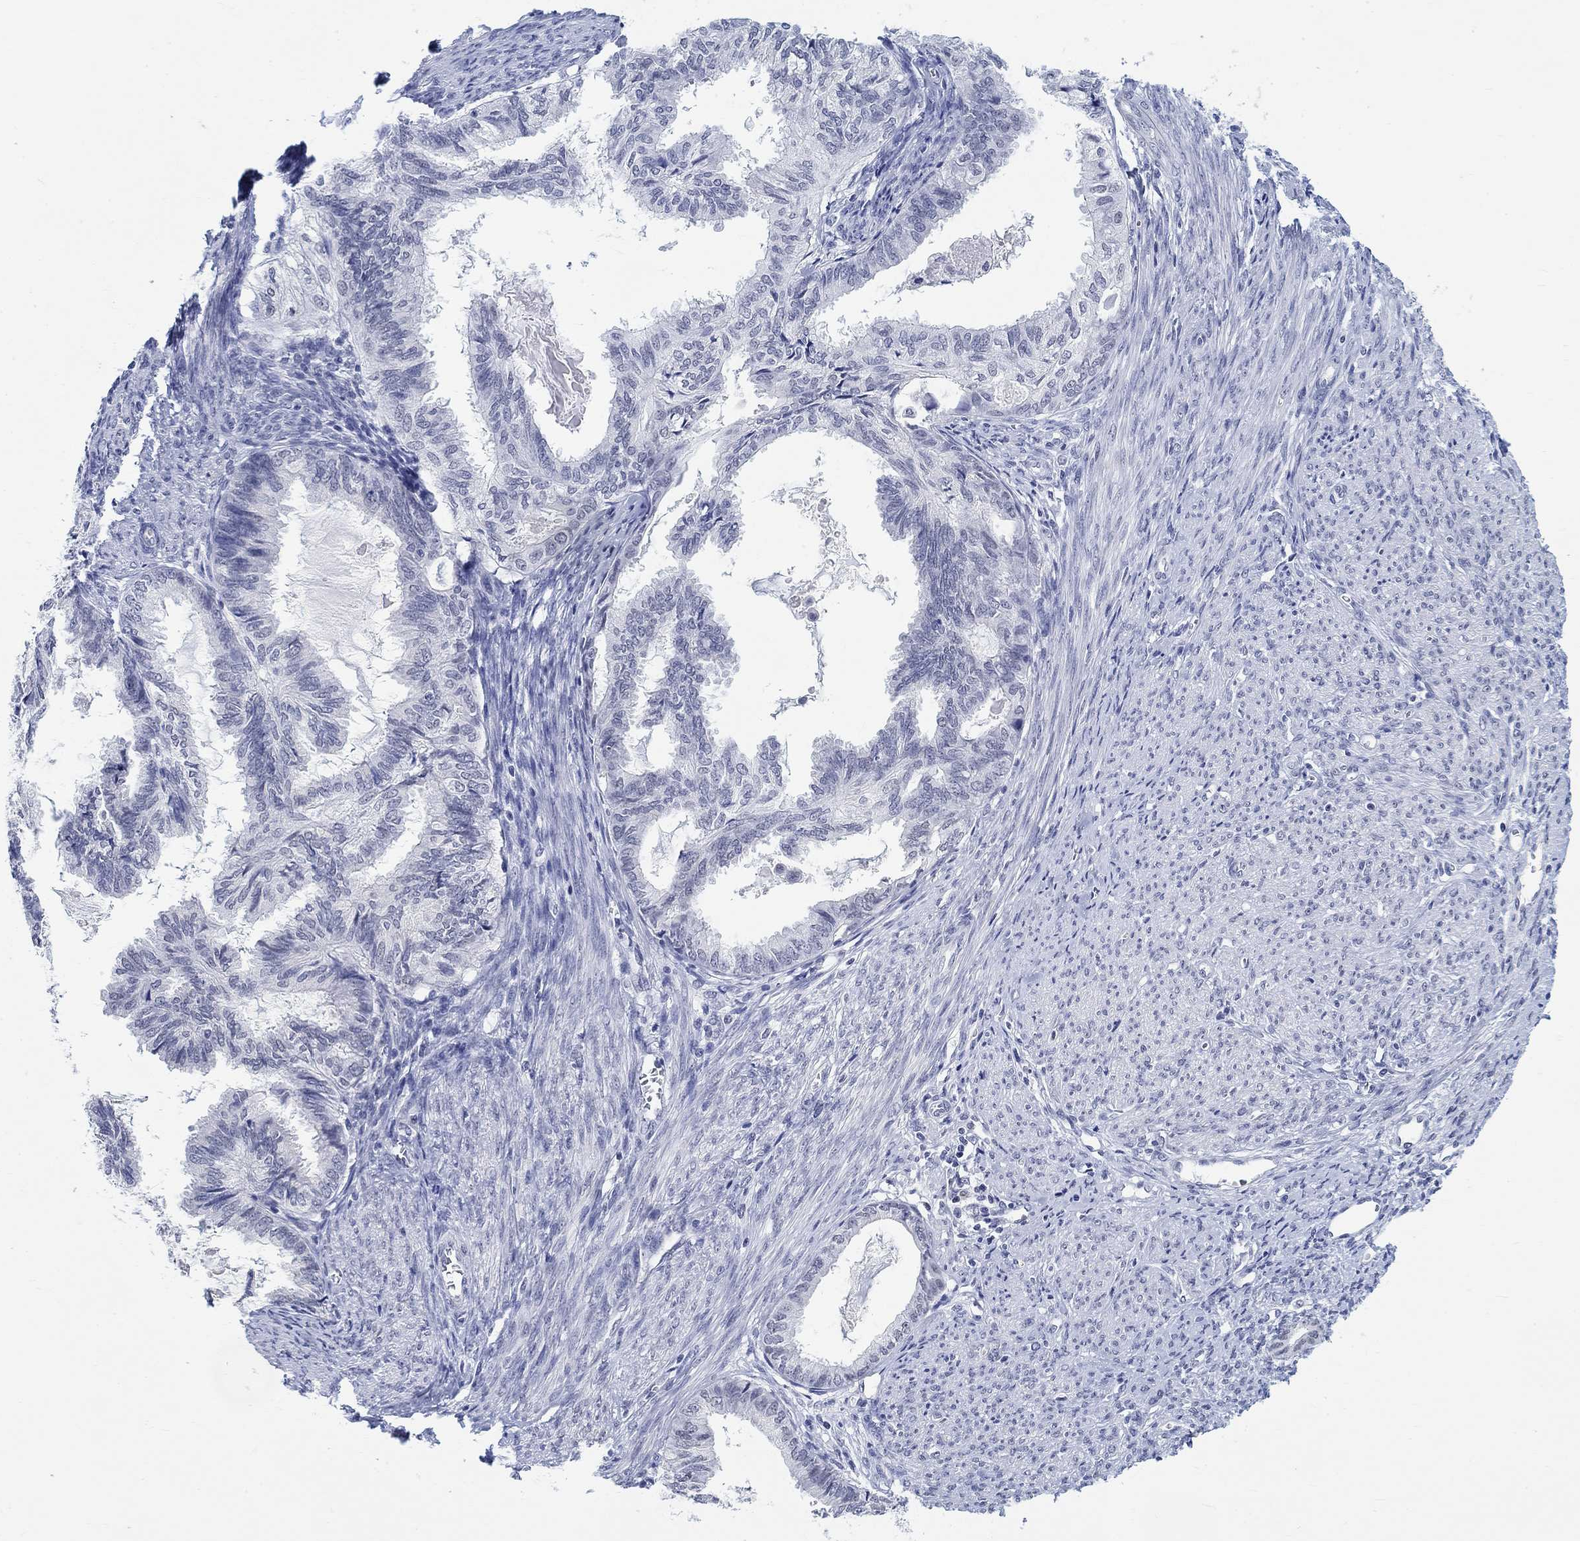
{"staining": {"intensity": "negative", "quantity": "none", "location": "none"}, "tissue": "endometrial cancer", "cell_type": "Tumor cells", "image_type": "cancer", "snomed": [{"axis": "morphology", "description": "Adenocarcinoma, NOS"}, {"axis": "topography", "description": "Endometrium"}], "caption": "This is a histopathology image of IHC staining of endometrial cancer (adenocarcinoma), which shows no expression in tumor cells.", "gene": "ANKS1B", "patient": {"sex": "female", "age": 86}}